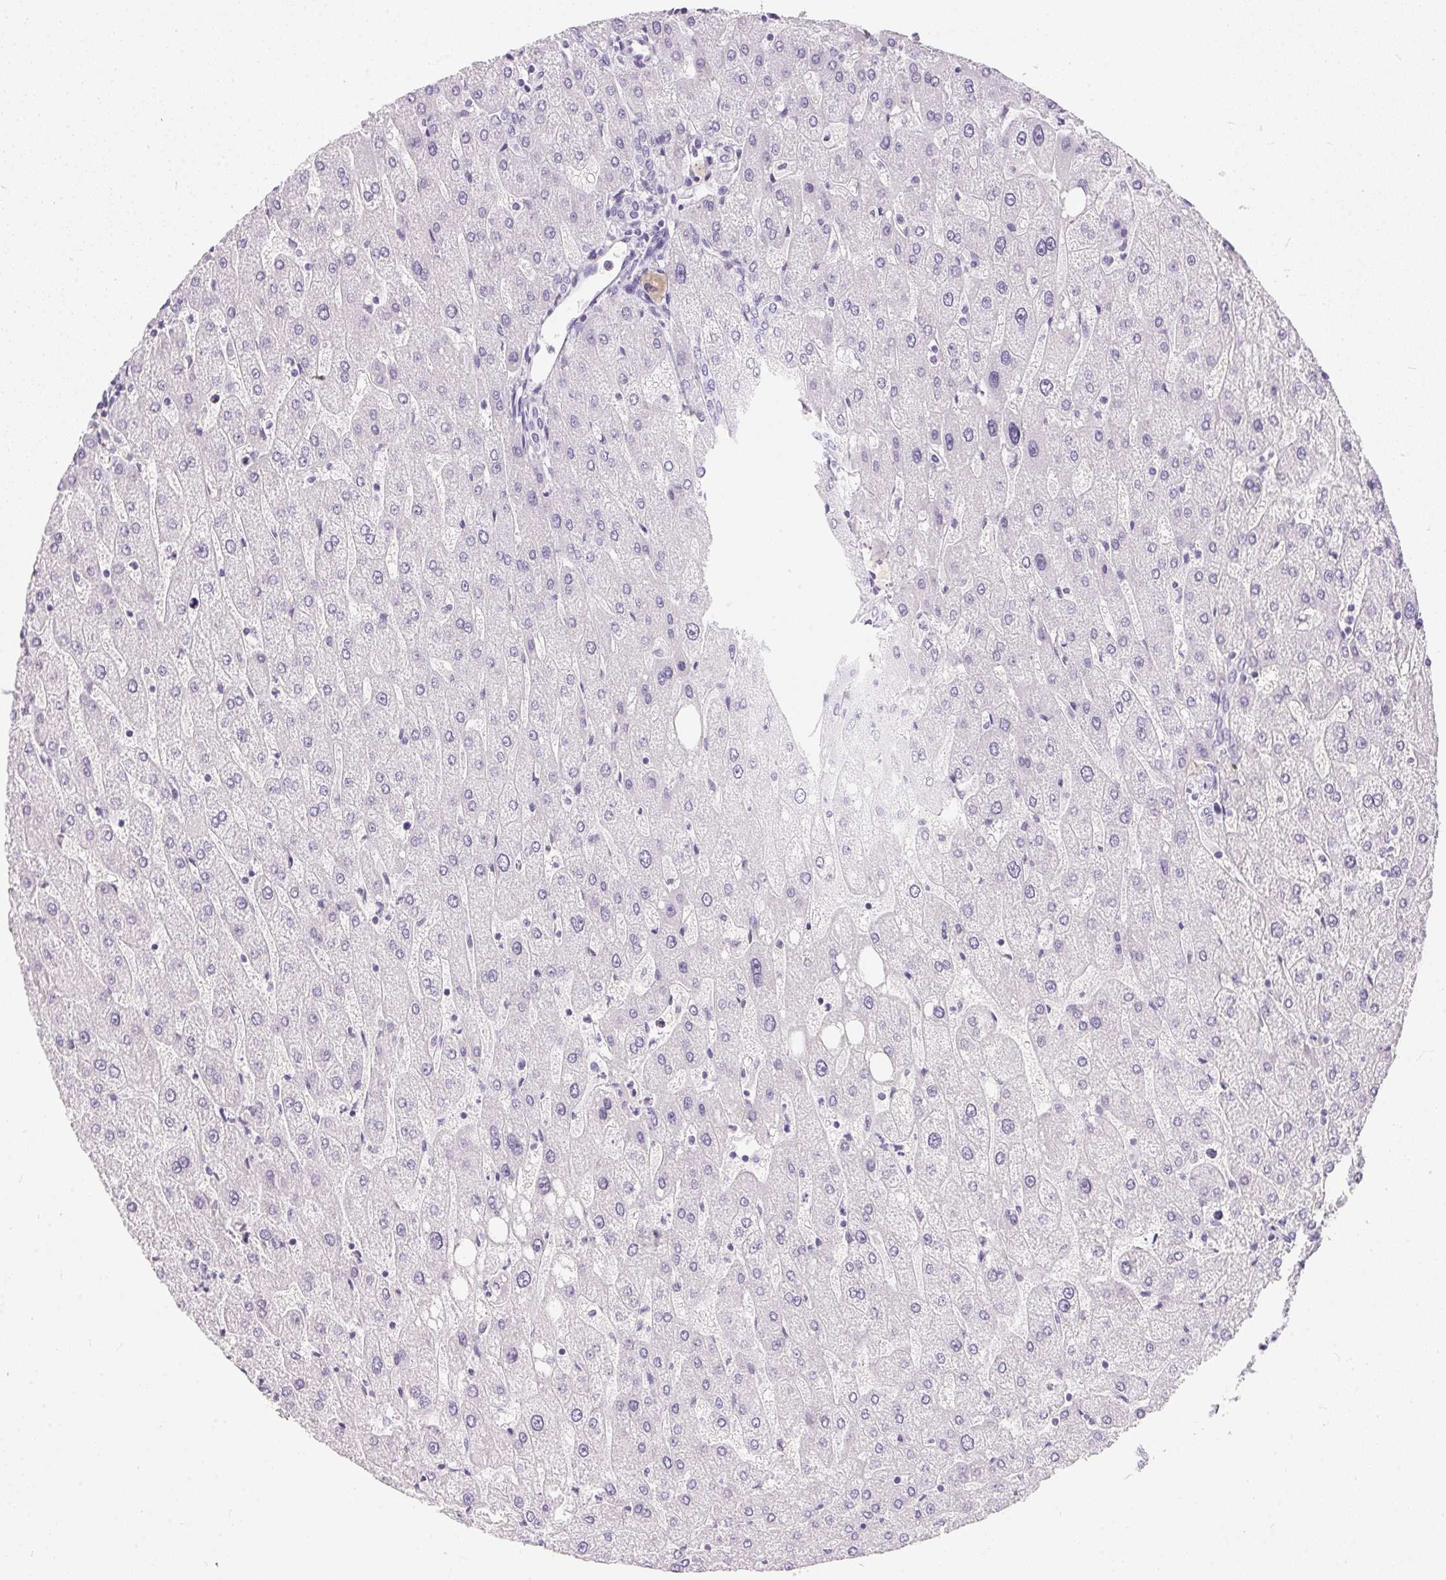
{"staining": {"intensity": "negative", "quantity": "none", "location": "none"}, "tissue": "liver", "cell_type": "Cholangiocytes", "image_type": "normal", "snomed": [{"axis": "morphology", "description": "Normal tissue, NOS"}, {"axis": "topography", "description": "Liver"}], "caption": "IHC of normal human liver shows no expression in cholangiocytes. The staining is performed using DAB (3,3'-diaminobenzidine) brown chromogen with nuclei counter-stained in using hematoxylin.", "gene": "GBP6", "patient": {"sex": "male", "age": 67}}